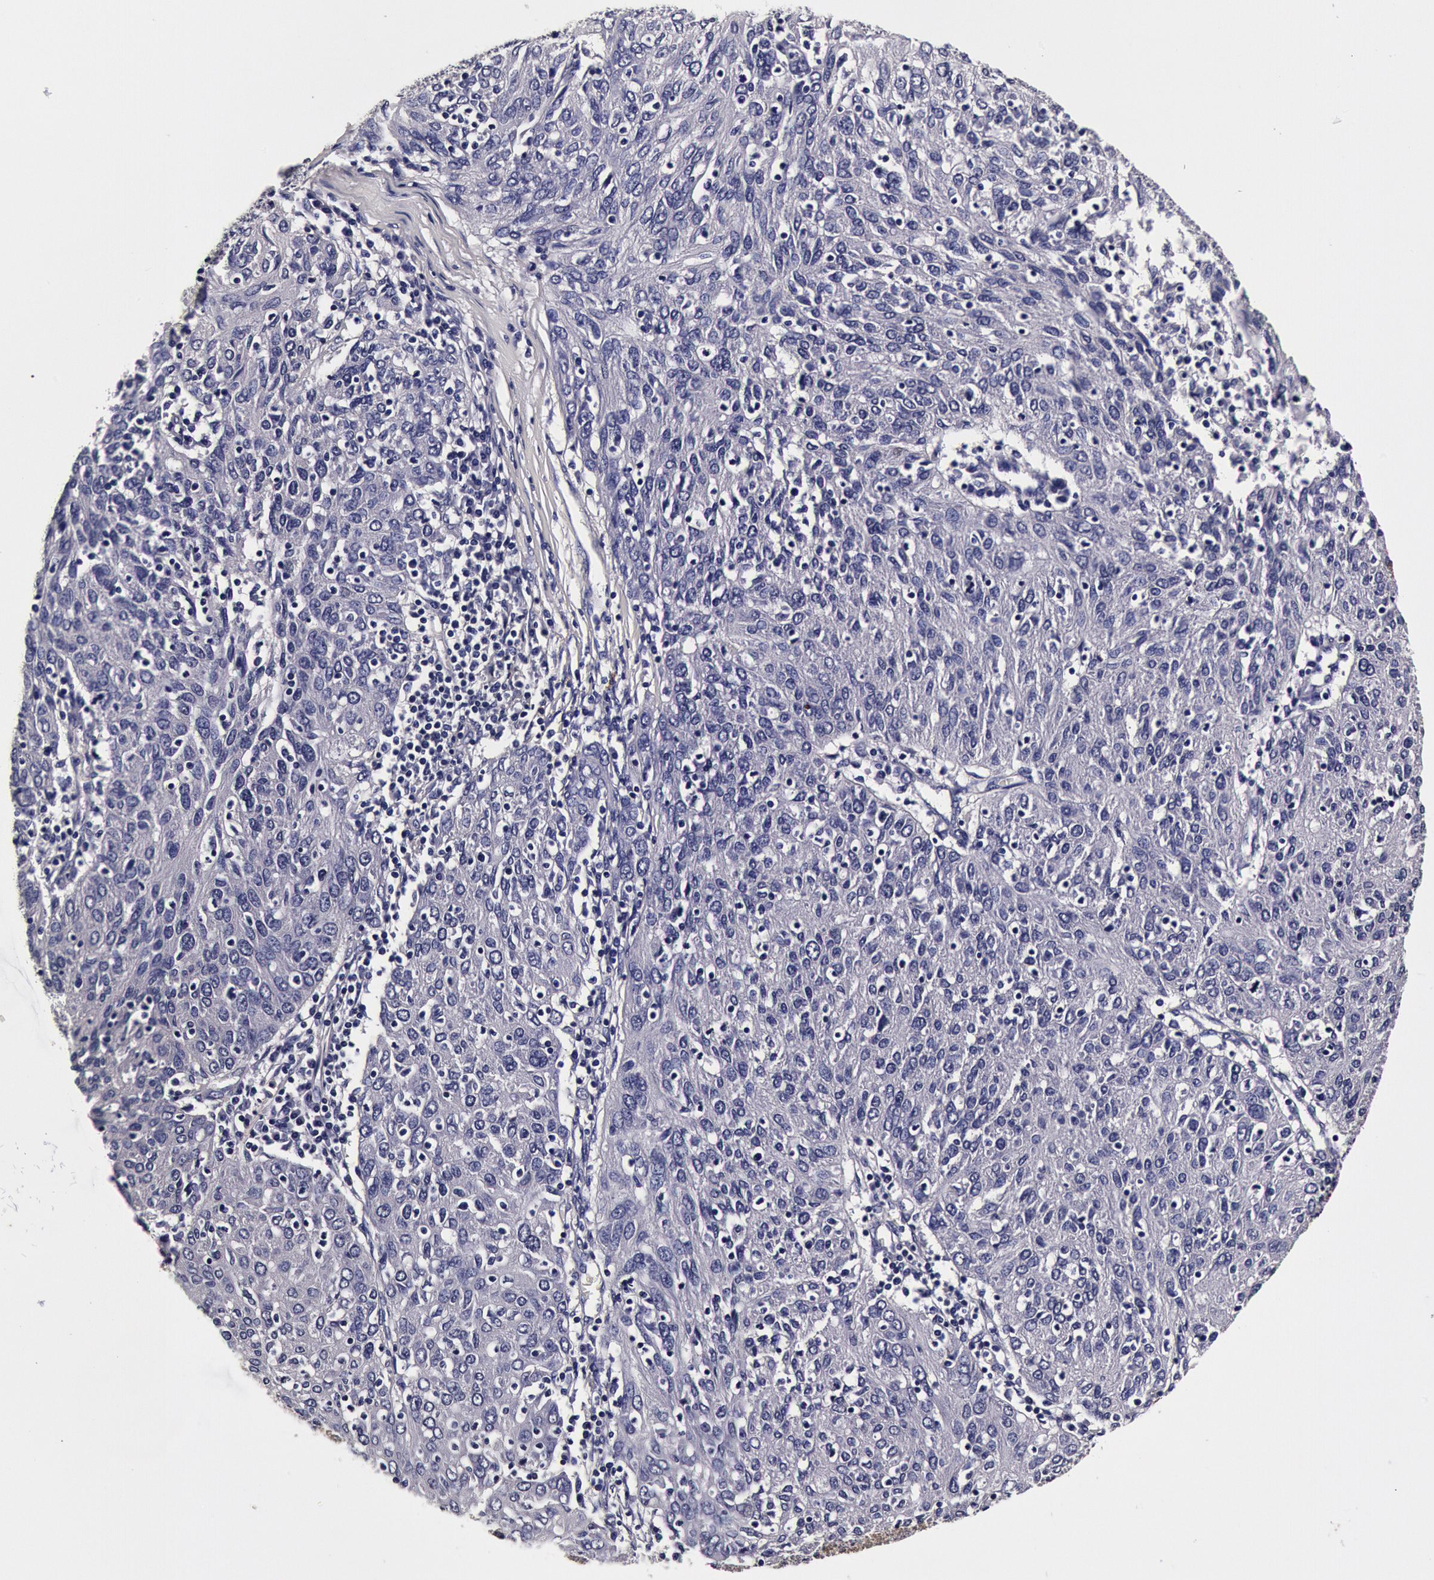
{"staining": {"intensity": "negative", "quantity": "none", "location": "none"}, "tissue": "ovarian cancer", "cell_type": "Tumor cells", "image_type": "cancer", "snomed": [{"axis": "morphology", "description": "Carcinoma, endometroid"}, {"axis": "topography", "description": "Ovary"}], "caption": "This photomicrograph is of ovarian cancer stained with IHC to label a protein in brown with the nuclei are counter-stained blue. There is no staining in tumor cells.", "gene": "CCDC22", "patient": {"sex": "female", "age": 50}}